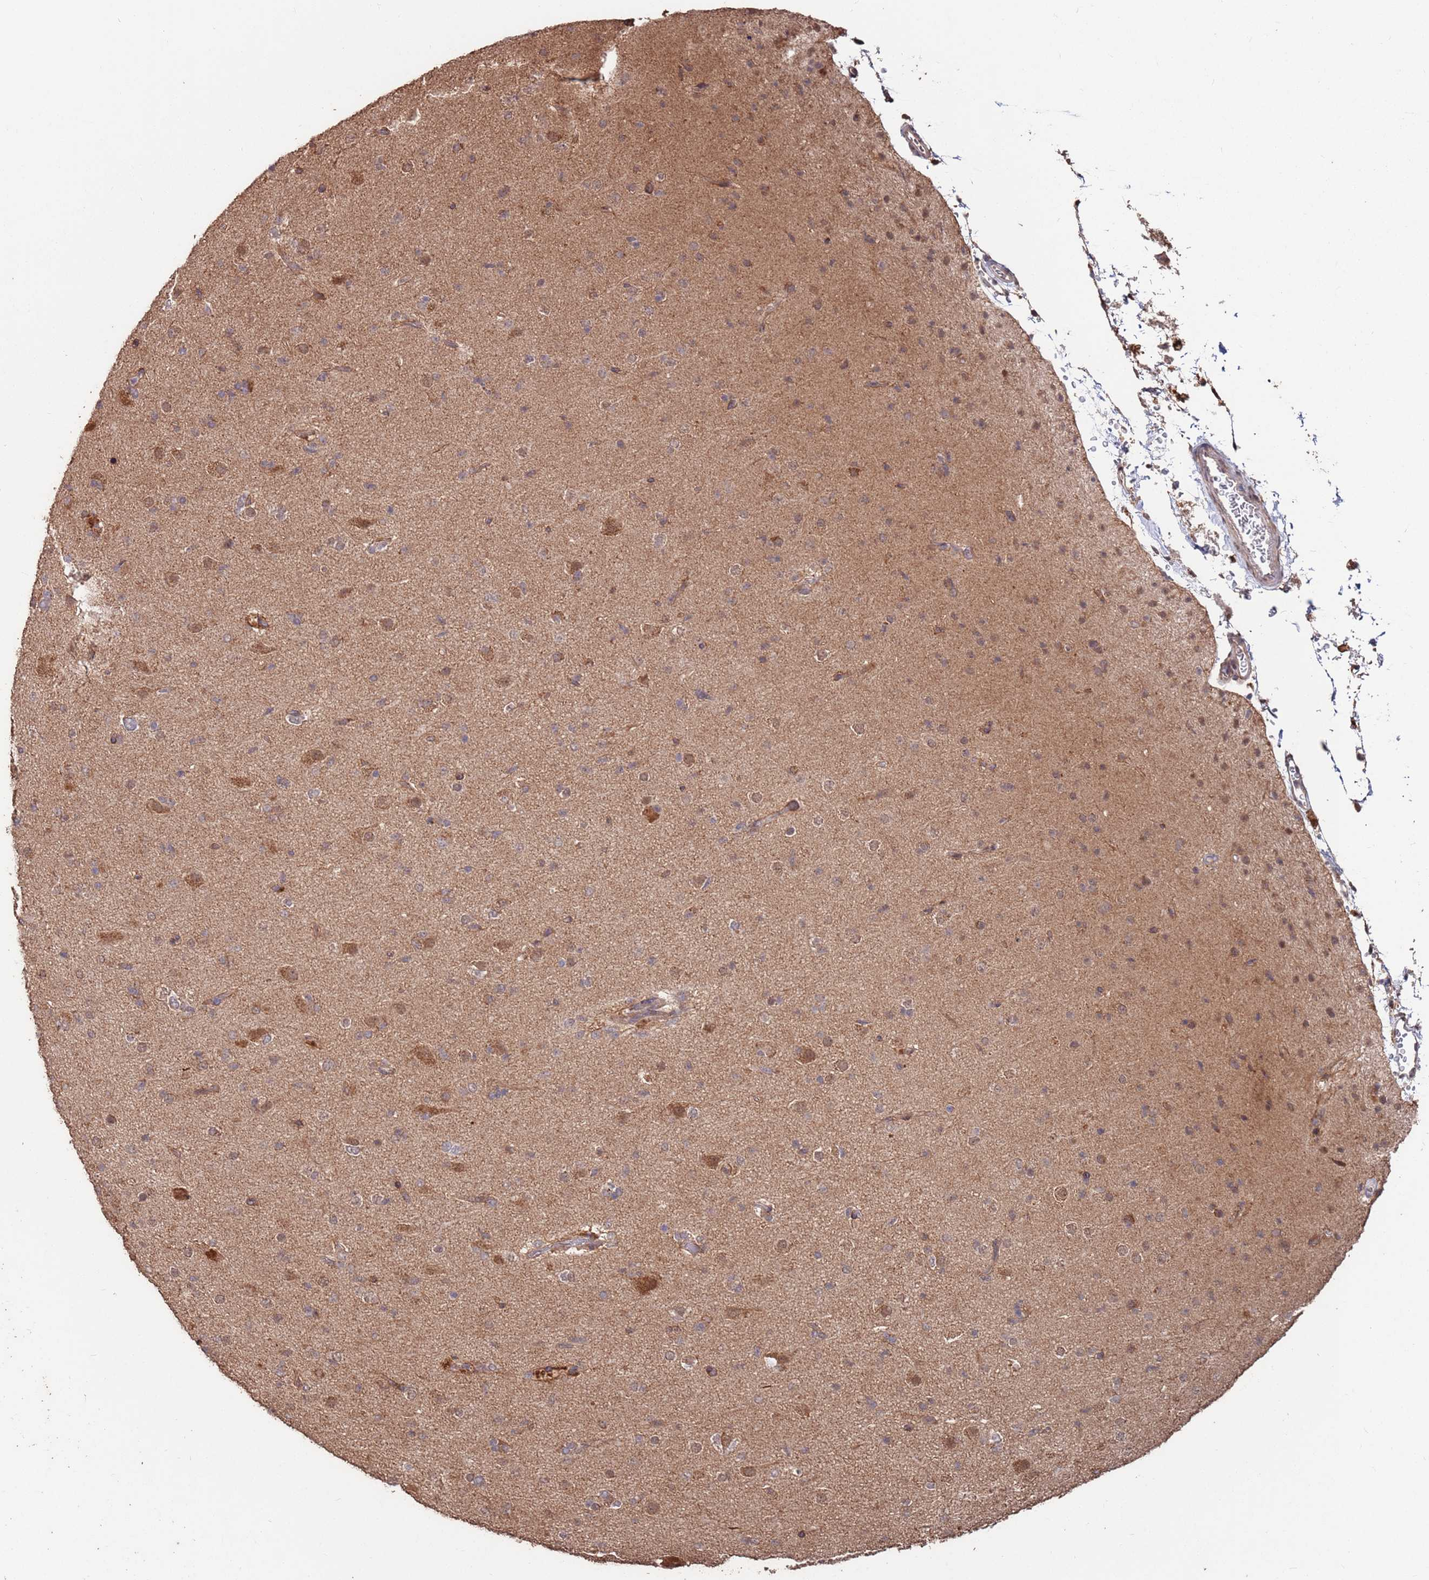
{"staining": {"intensity": "moderate", "quantity": "<25%", "location": "cytoplasmic/membranous,nuclear"}, "tissue": "glioma", "cell_type": "Tumor cells", "image_type": "cancer", "snomed": [{"axis": "morphology", "description": "Glioma, malignant, Low grade"}, {"axis": "topography", "description": "Brain"}], "caption": "Human glioma stained with a brown dye reveals moderate cytoplasmic/membranous and nuclear positive positivity in approximately <25% of tumor cells.", "gene": "PRR7", "patient": {"sex": "male", "age": 65}}